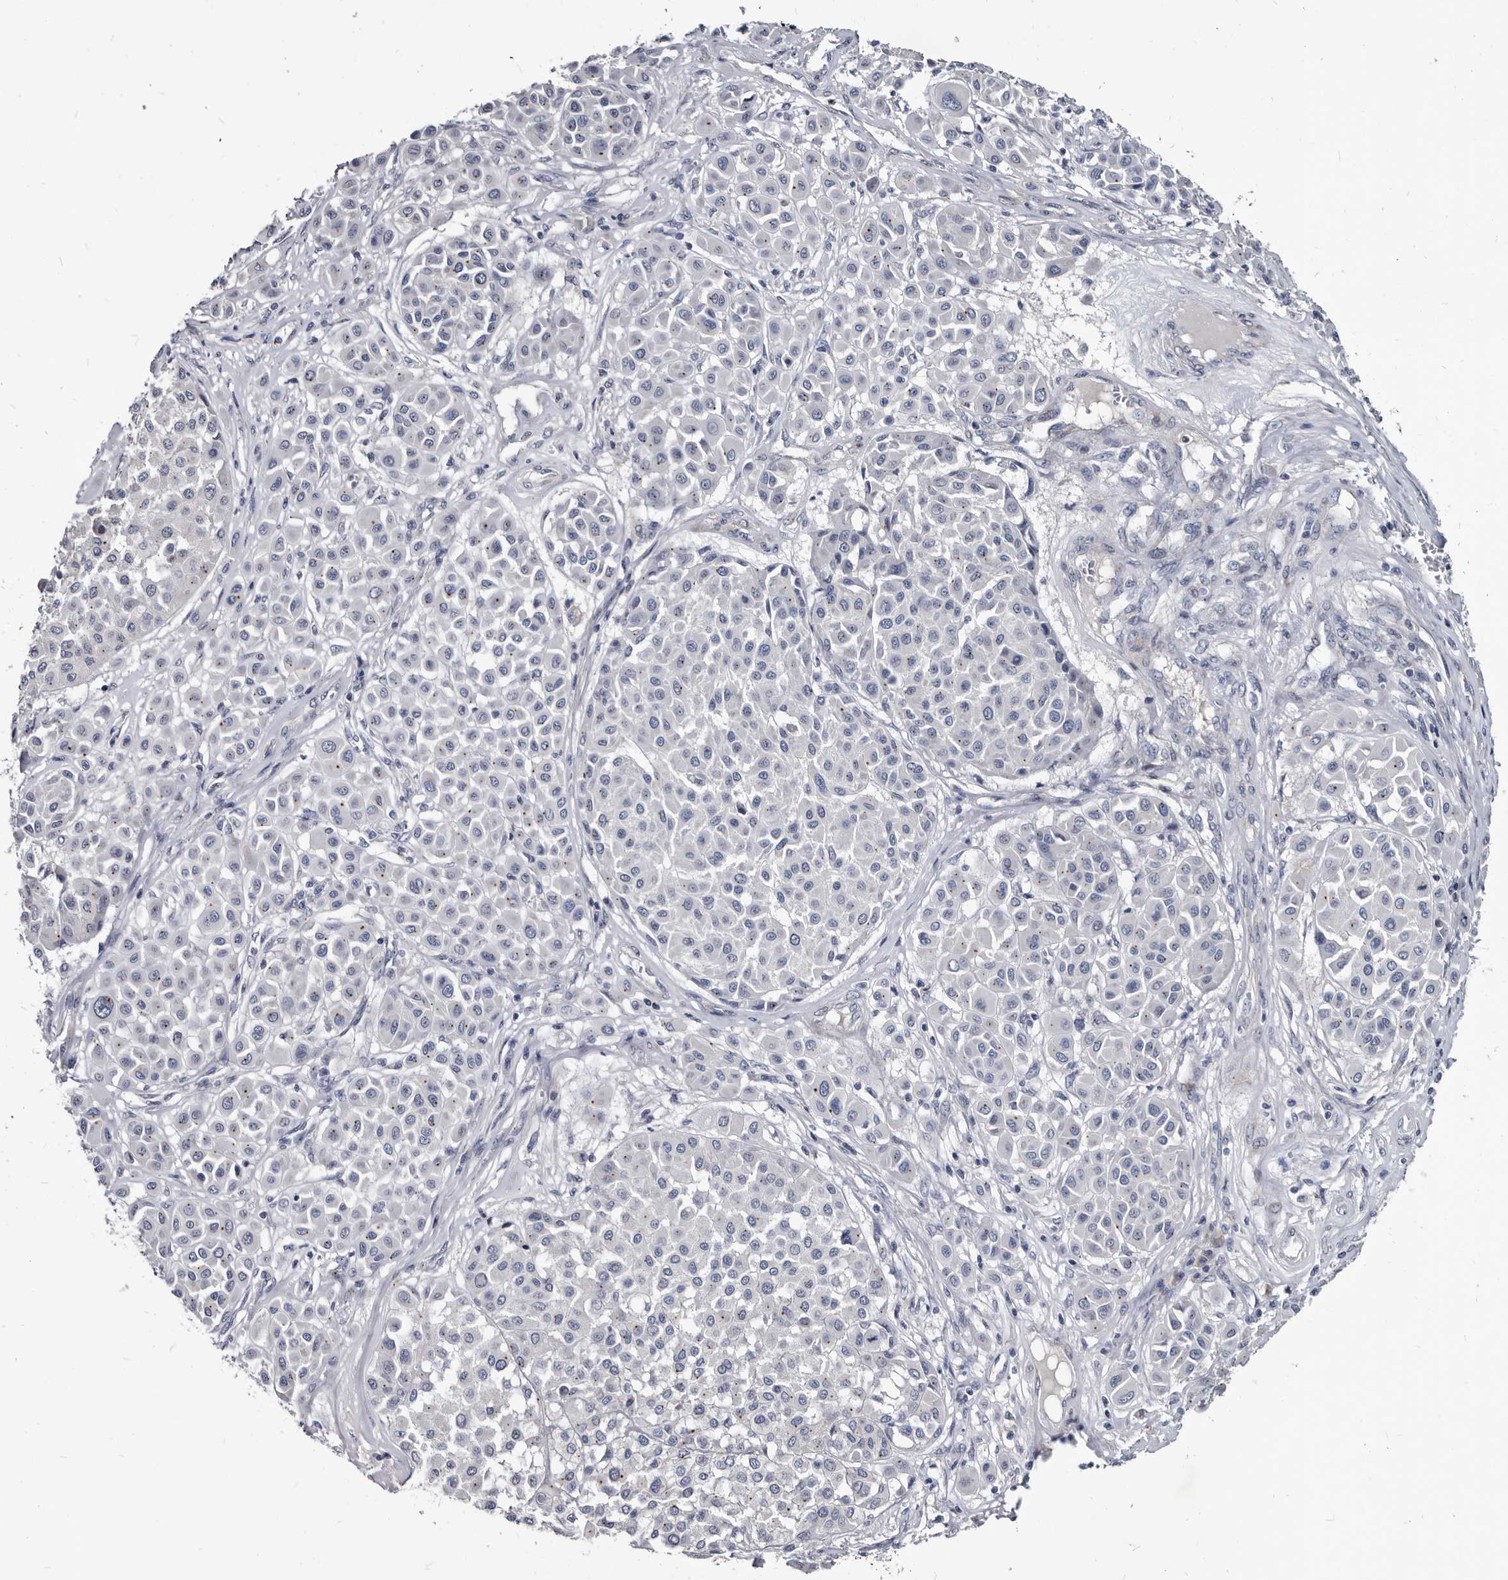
{"staining": {"intensity": "negative", "quantity": "none", "location": "none"}, "tissue": "melanoma", "cell_type": "Tumor cells", "image_type": "cancer", "snomed": [{"axis": "morphology", "description": "Malignant melanoma, Metastatic site"}, {"axis": "topography", "description": "Soft tissue"}], "caption": "Tumor cells are negative for protein expression in human melanoma.", "gene": "PRSS8", "patient": {"sex": "male", "age": 41}}